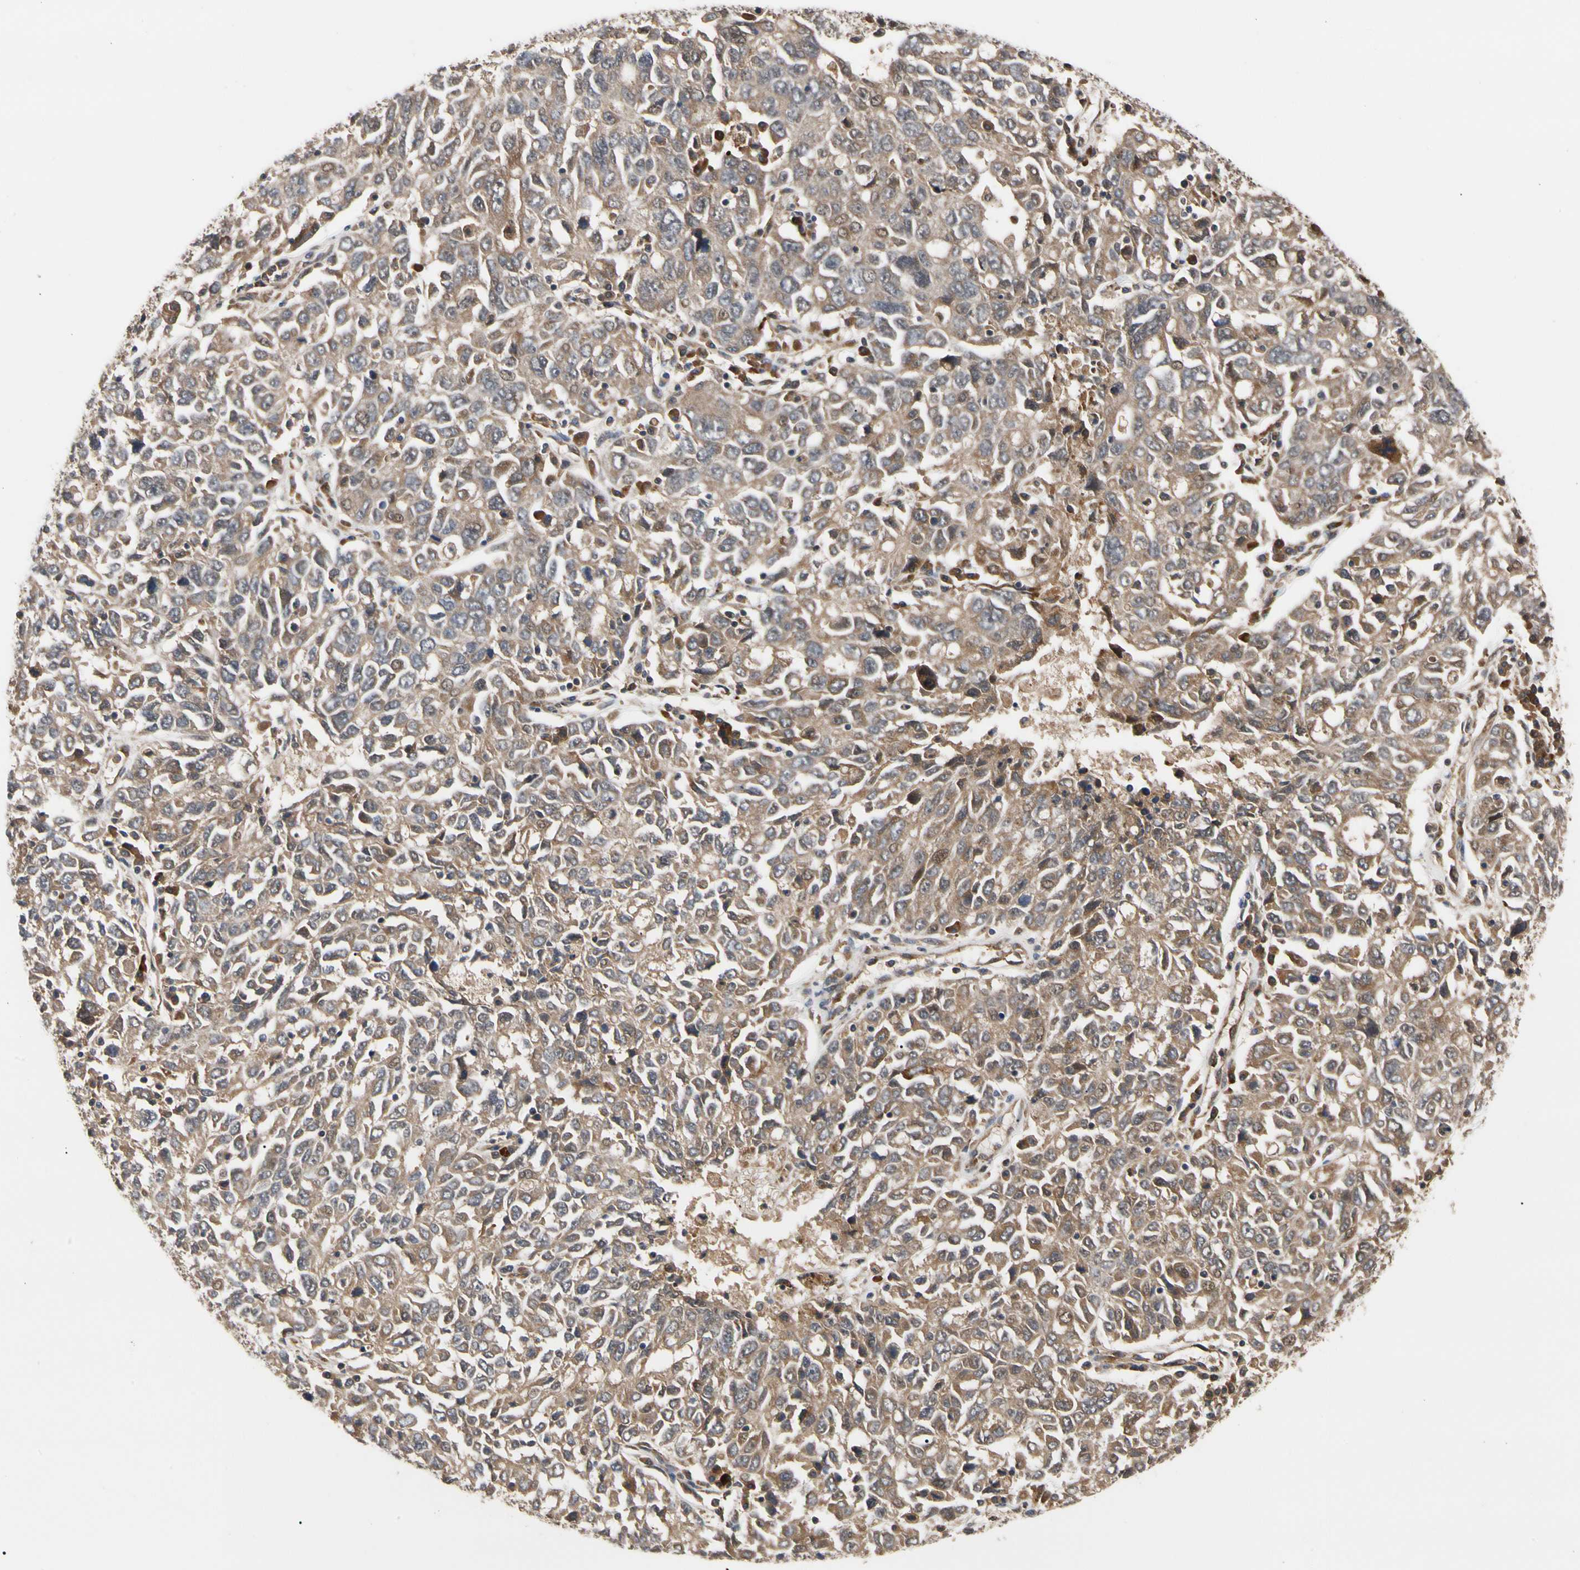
{"staining": {"intensity": "moderate", "quantity": ">75%", "location": "cytoplasmic/membranous"}, "tissue": "ovarian cancer", "cell_type": "Tumor cells", "image_type": "cancer", "snomed": [{"axis": "morphology", "description": "Carcinoma, endometroid"}, {"axis": "topography", "description": "Ovary"}], "caption": "The histopathology image shows immunohistochemical staining of ovarian endometroid carcinoma. There is moderate cytoplasmic/membranous staining is present in approximately >75% of tumor cells. The staining is performed using DAB brown chromogen to label protein expression. The nuclei are counter-stained blue using hematoxylin.", "gene": "CYTIP", "patient": {"sex": "female", "age": 62}}